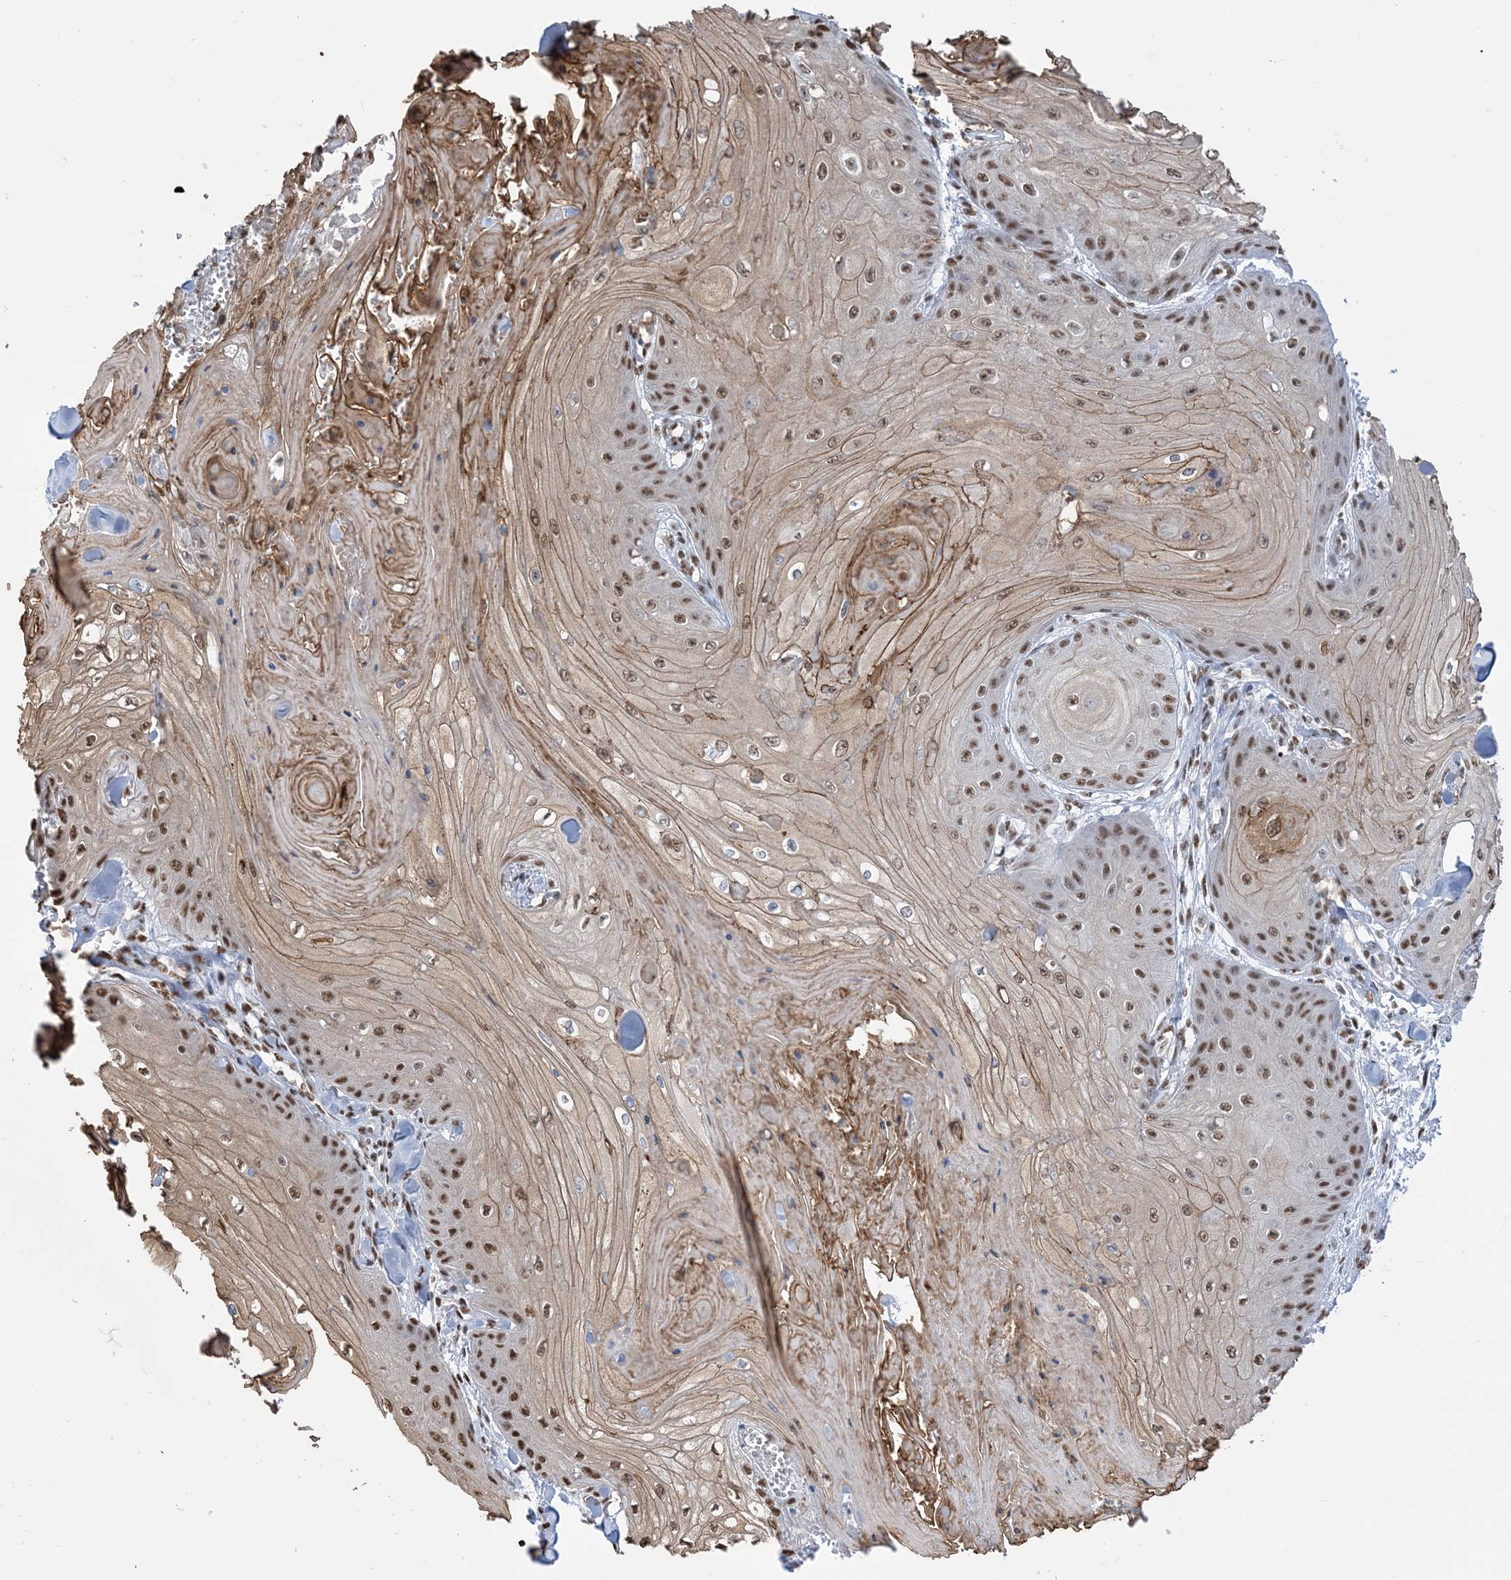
{"staining": {"intensity": "moderate", "quantity": ">75%", "location": "cytoplasmic/membranous,nuclear"}, "tissue": "skin cancer", "cell_type": "Tumor cells", "image_type": "cancer", "snomed": [{"axis": "morphology", "description": "Squamous cell carcinoma, NOS"}, {"axis": "topography", "description": "Skin"}], "caption": "Squamous cell carcinoma (skin) stained with a protein marker reveals moderate staining in tumor cells.", "gene": "ZNF792", "patient": {"sex": "male", "age": 74}}